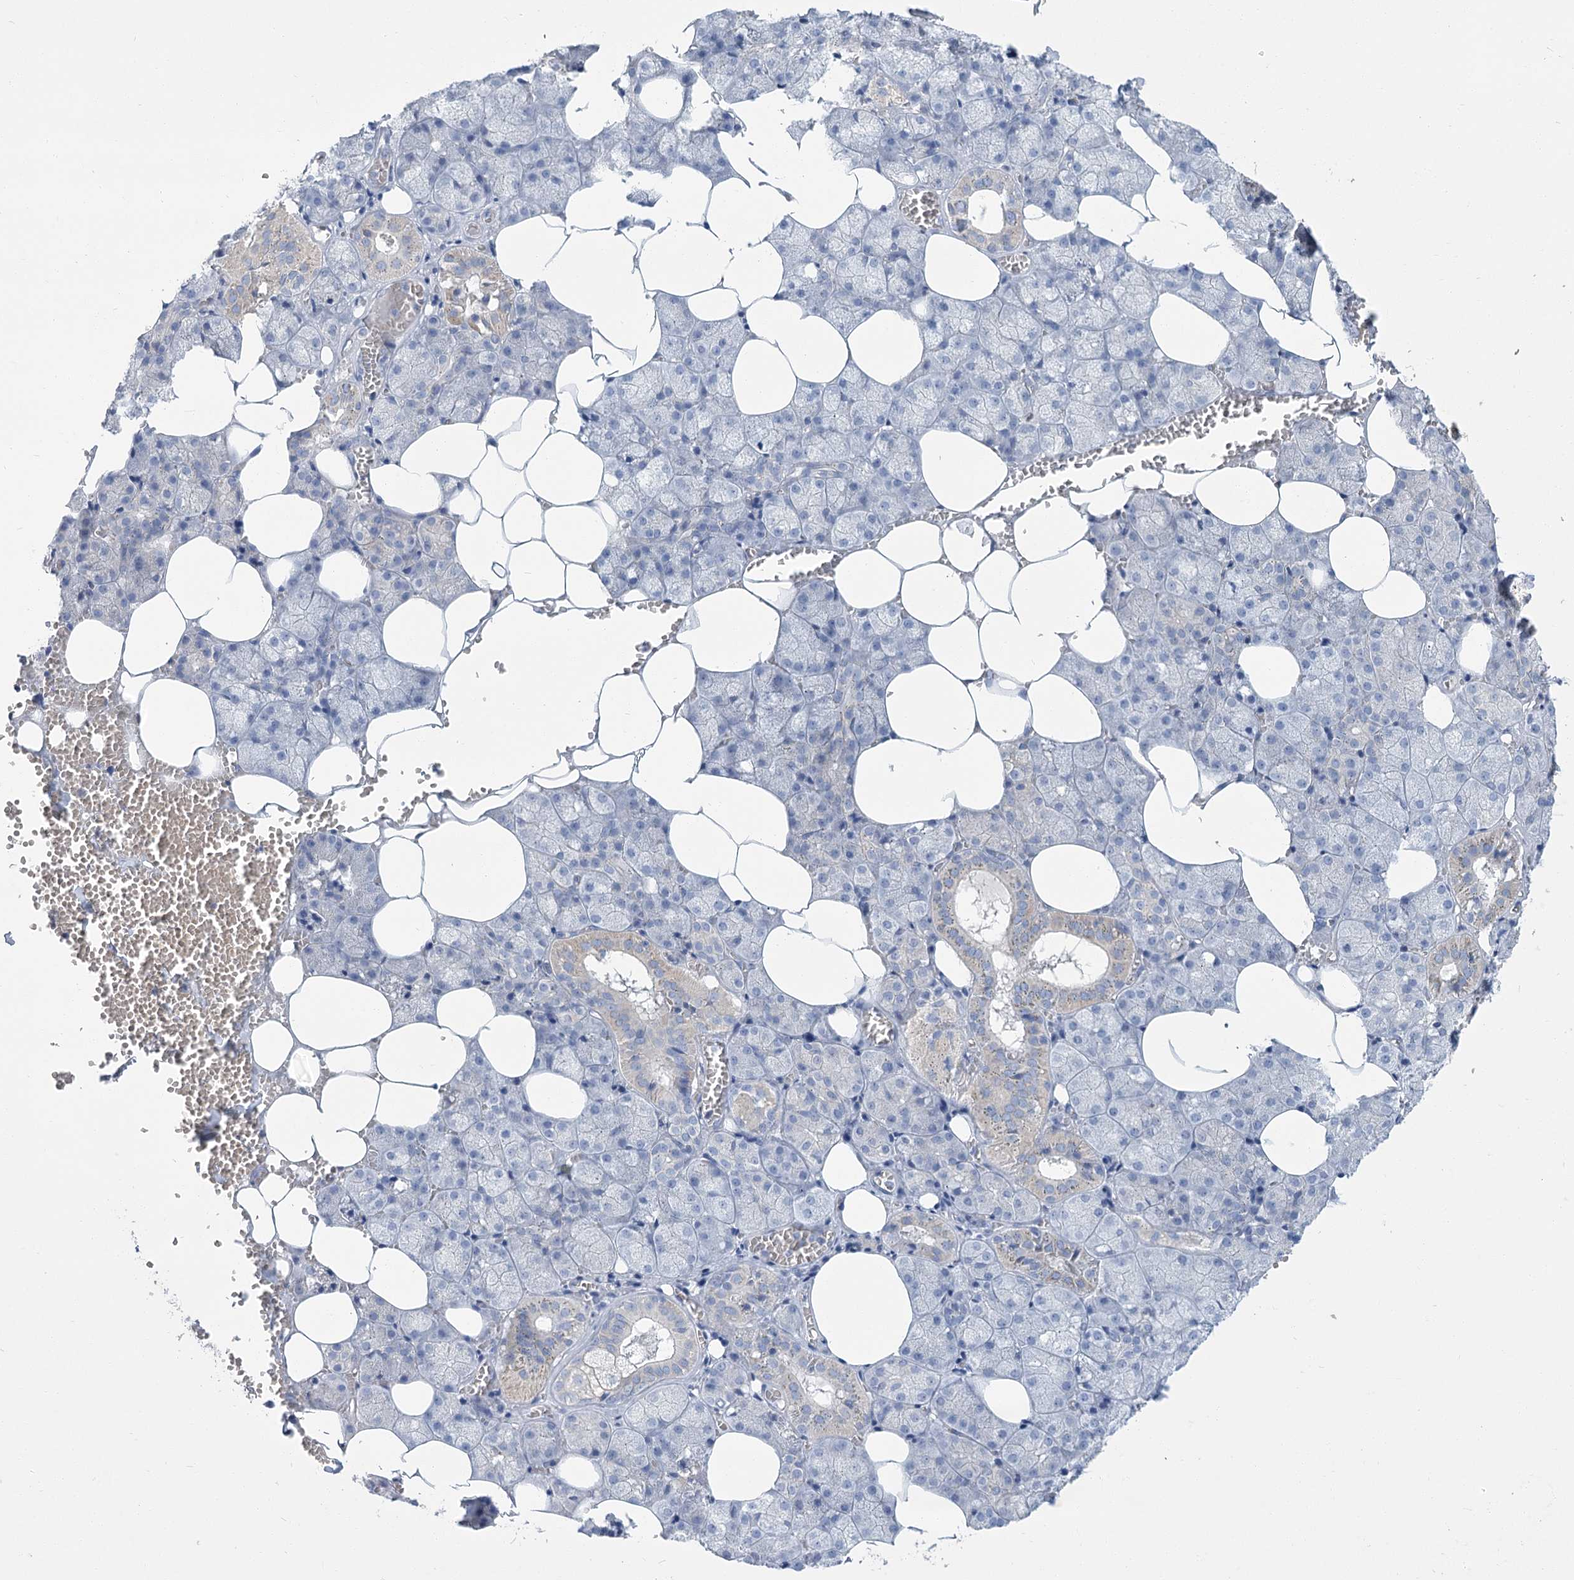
{"staining": {"intensity": "weak", "quantity": "<25%", "location": "cytoplasmic/membranous"}, "tissue": "salivary gland", "cell_type": "Glandular cells", "image_type": "normal", "snomed": [{"axis": "morphology", "description": "Normal tissue, NOS"}, {"axis": "topography", "description": "Salivary gland"}], "caption": "The photomicrograph shows no significant staining in glandular cells of salivary gland.", "gene": "SLC9A3", "patient": {"sex": "male", "age": 62}}